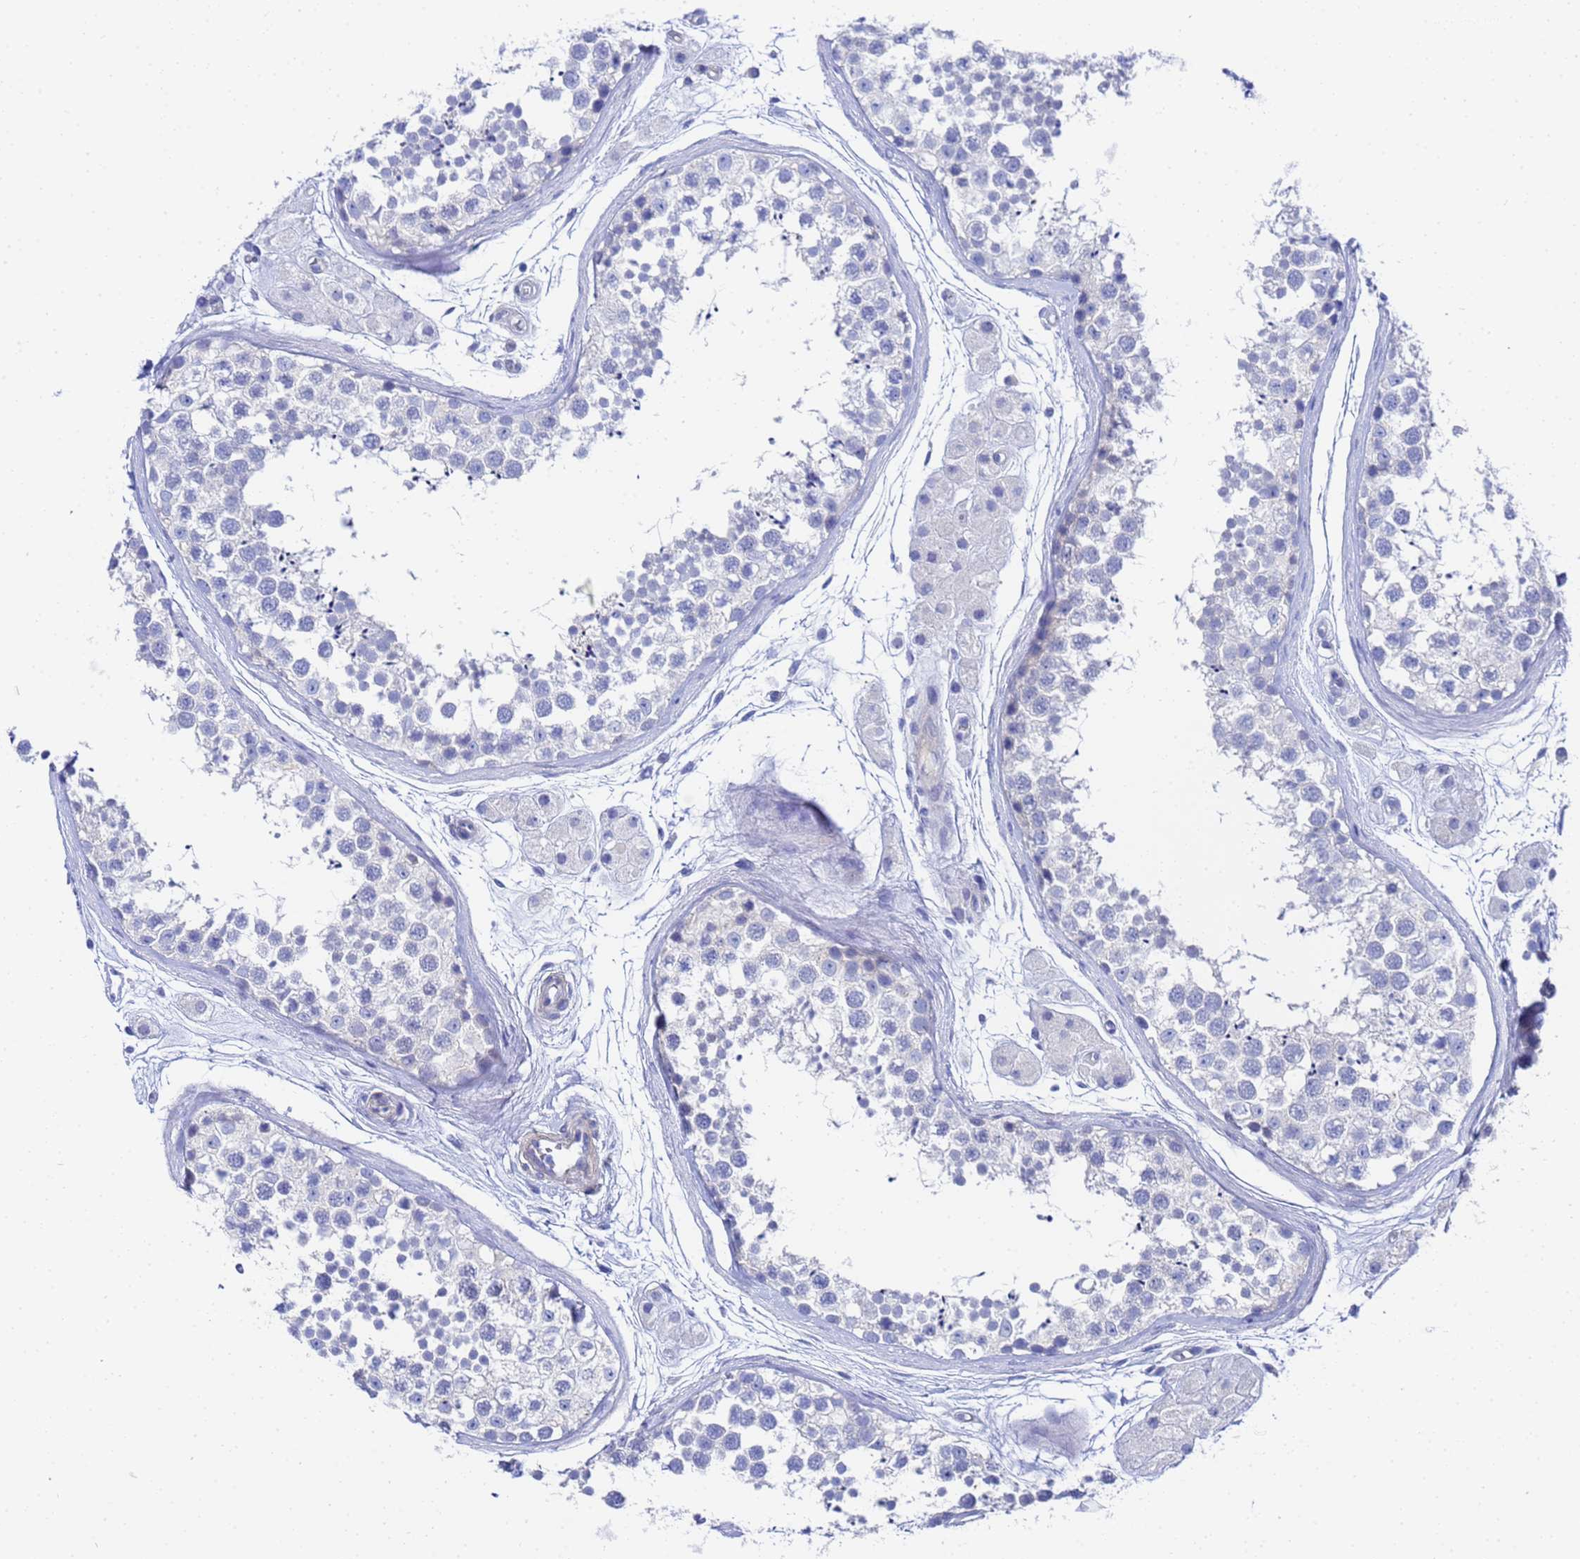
{"staining": {"intensity": "negative", "quantity": "none", "location": "none"}, "tissue": "testis", "cell_type": "Cells in seminiferous ducts", "image_type": "normal", "snomed": [{"axis": "morphology", "description": "Normal tissue, NOS"}, {"axis": "topography", "description": "Testis"}], "caption": "DAB (3,3'-diaminobenzidine) immunohistochemical staining of normal testis demonstrates no significant positivity in cells in seminiferous ducts.", "gene": "ZNF26", "patient": {"sex": "male", "age": 56}}